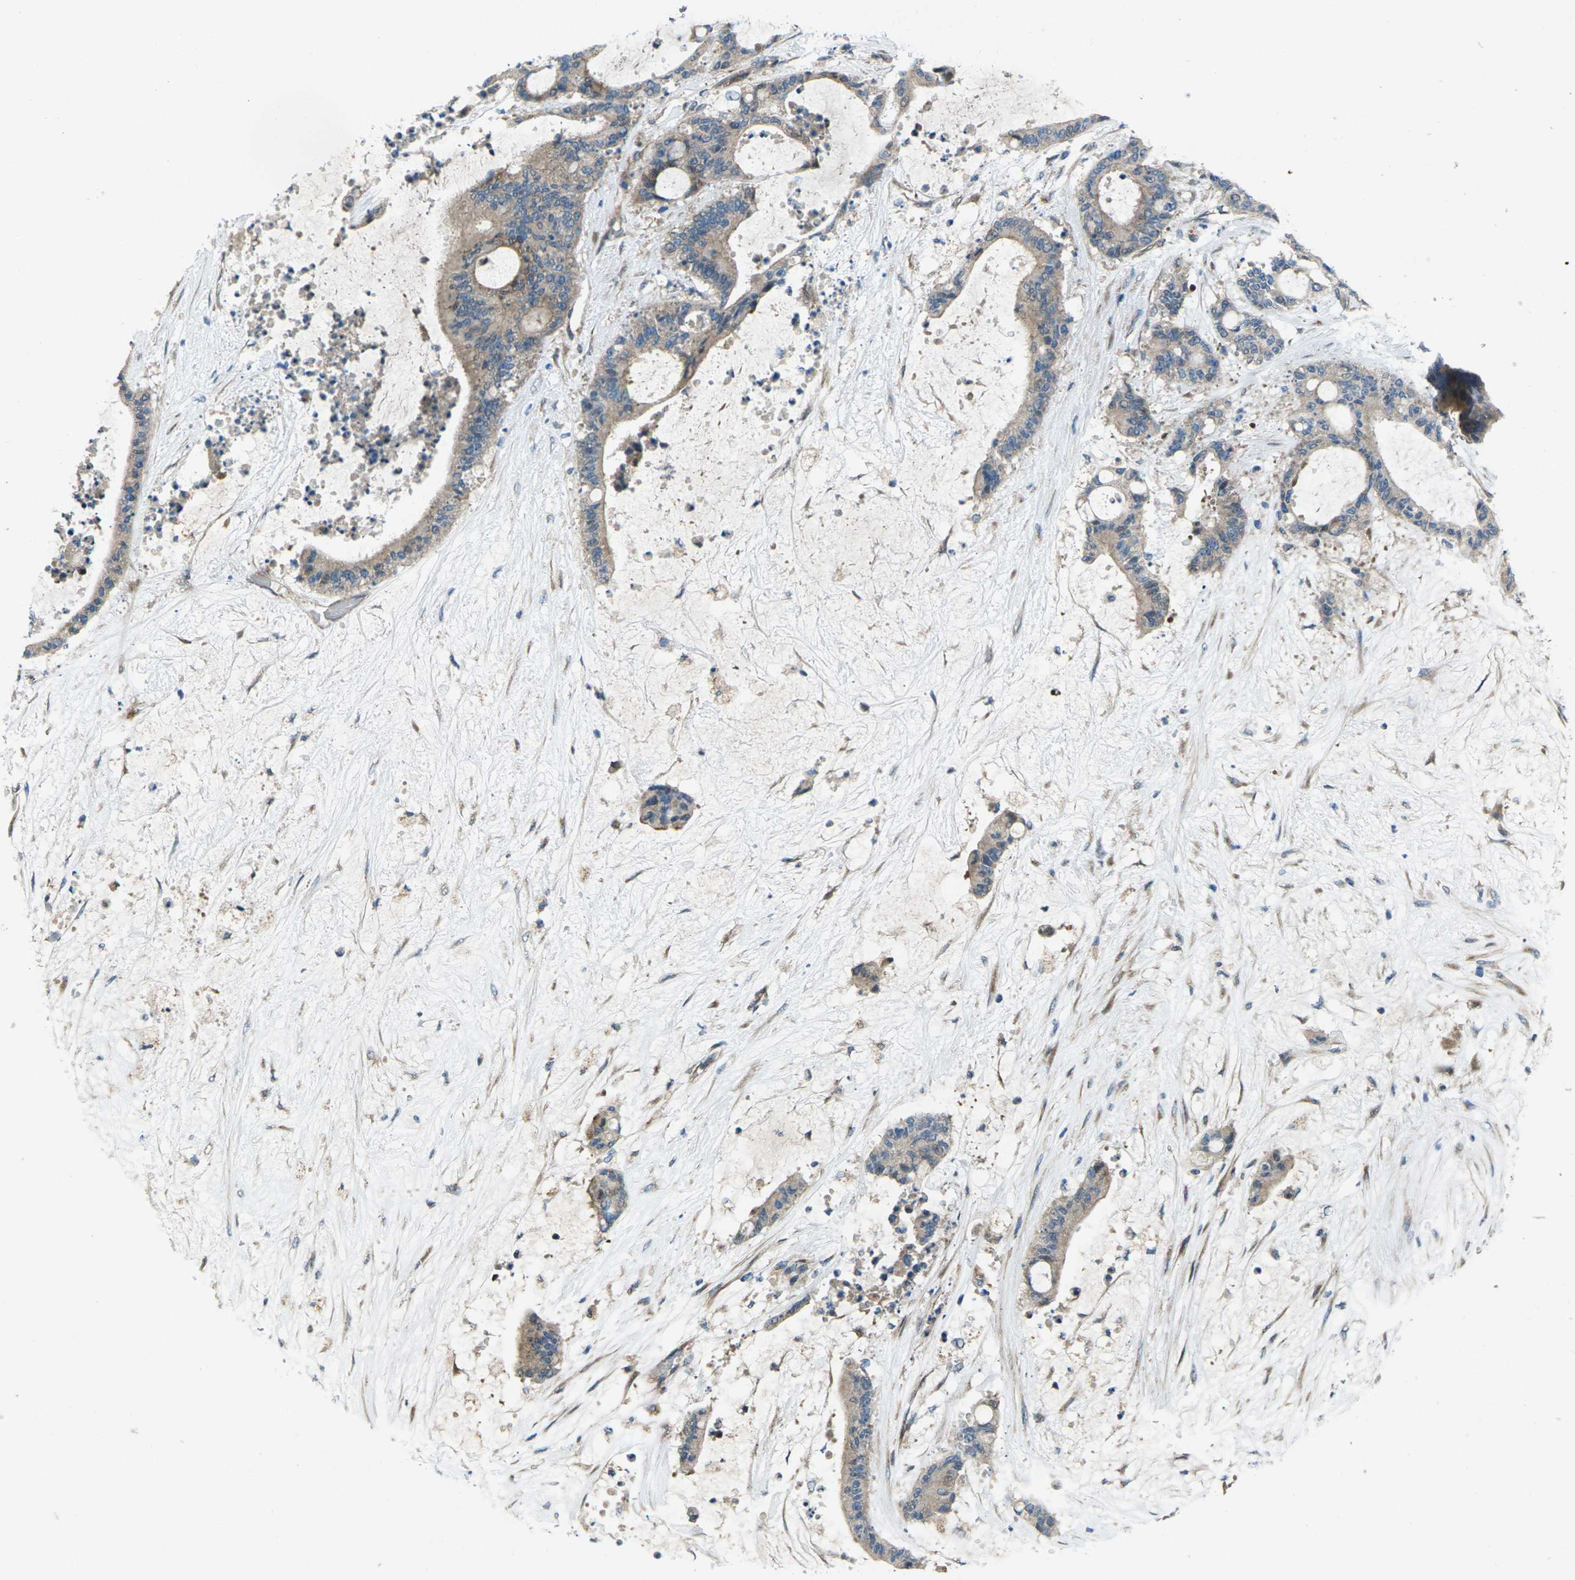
{"staining": {"intensity": "moderate", "quantity": ">75%", "location": "cytoplasmic/membranous"}, "tissue": "liver cancer", "cell_type": "Tumor cells", "image_type": "cancer", "snomed": [{"axis": "morphology", "description": "Cholangiocarcinoma"}, {"axis": "topography", "description": "Liver"}], "caption": "Moderate cytoplasmic/membranous protein staining is identified in about >75% of tumor cells in cholangiocarcinoma (liver).", "gene": "EDNRA", "patient": {"sex": "female", "age": 73}}